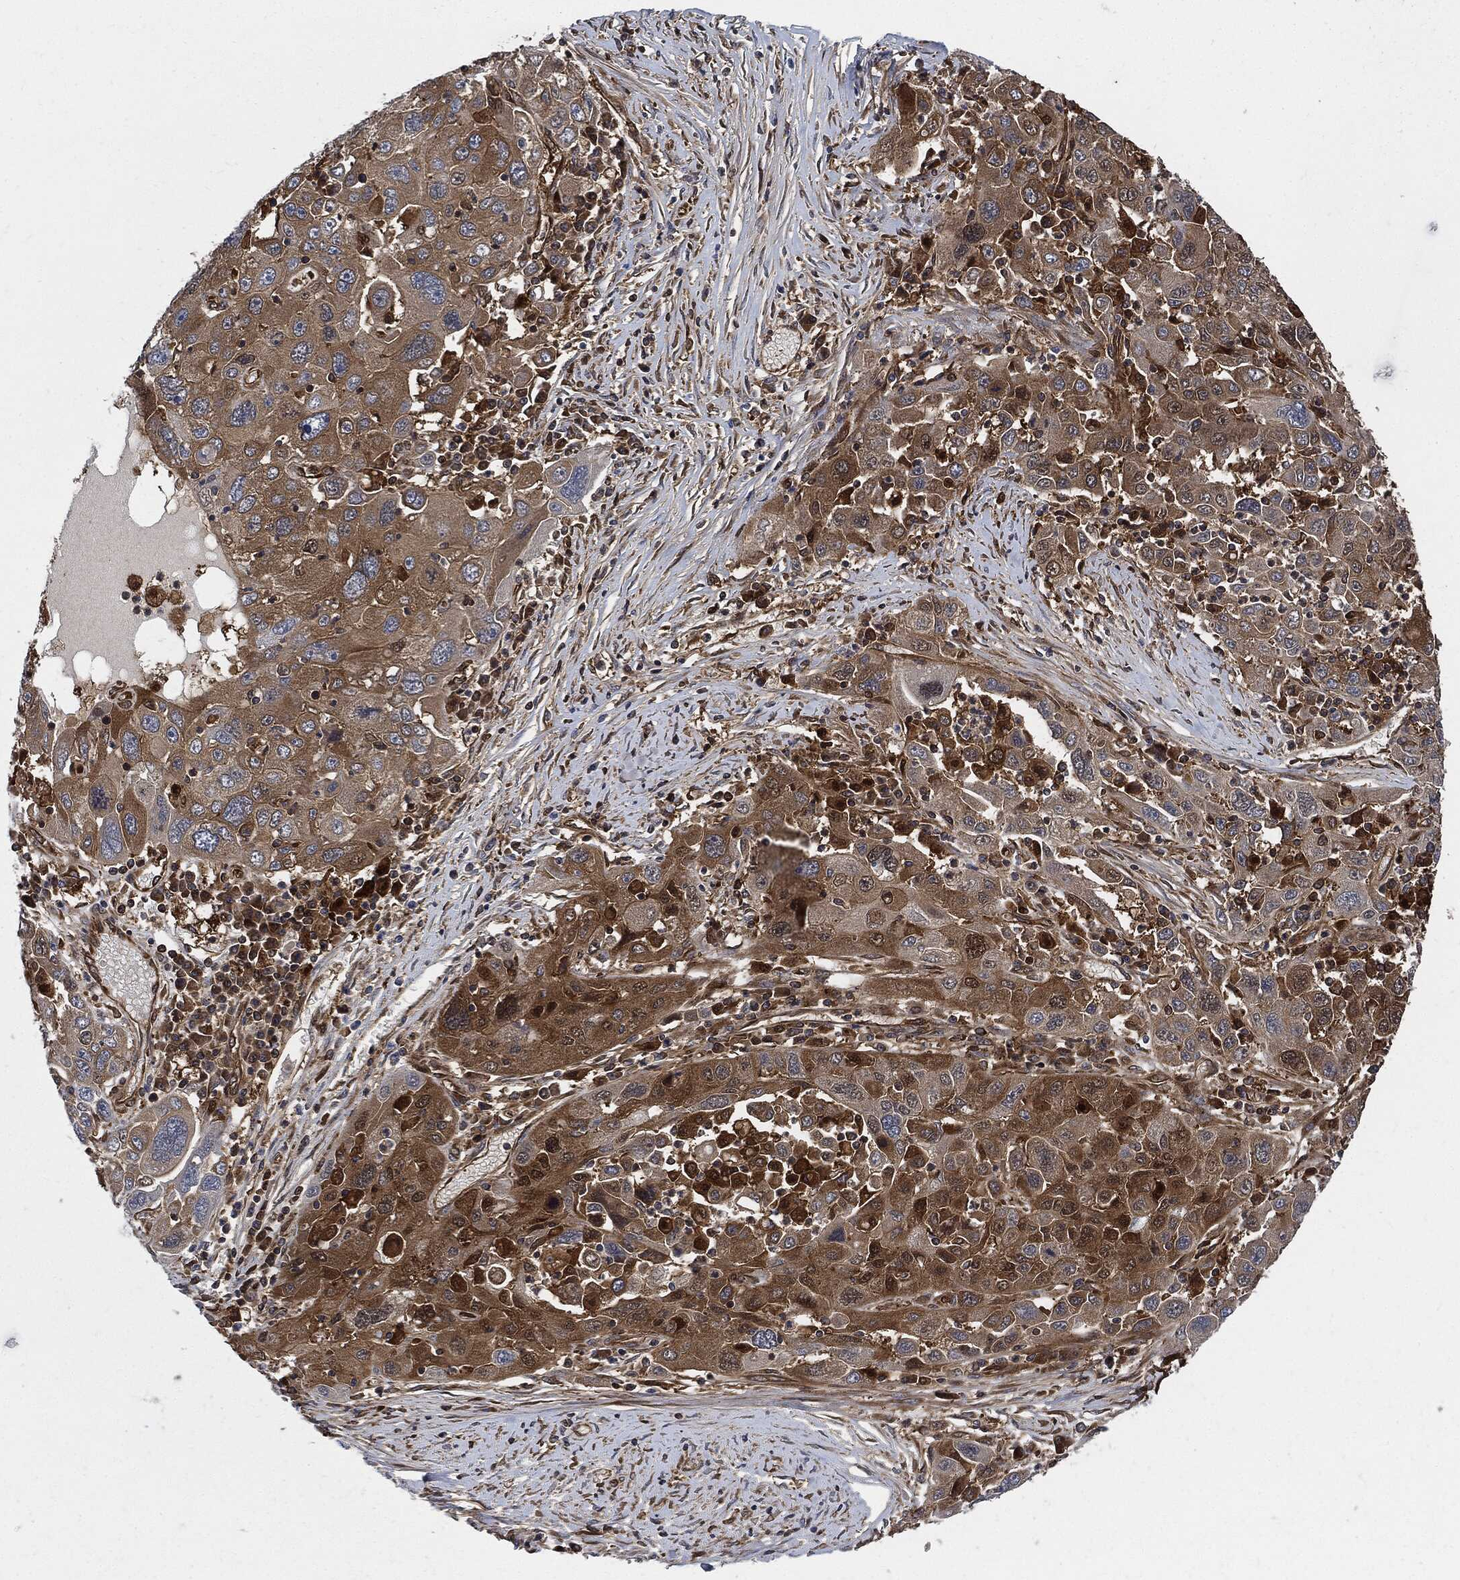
{"staining": {"intensity": "moderate", "quantity": "25%-75%", "location": "cytoplasmic/membranous"}, "tissue": "stomach cancer", "cell_type": "Tumor cells", "image_type": "cancer", "snomed": [{"axis": "morphology", "description": "Adenocarcinoma, NOS"}, {"axis": "topography", "description": "Stomach"}], "caption": "DAB immunohistochemical staining of human stomach adenocarcinoma exhibits moderate cytoplasmic/membranous protein staining in about 25%-75% of tumor cells.", "gene": "XPNPEP1", "patient": {"sex": "male", "age": 56}}